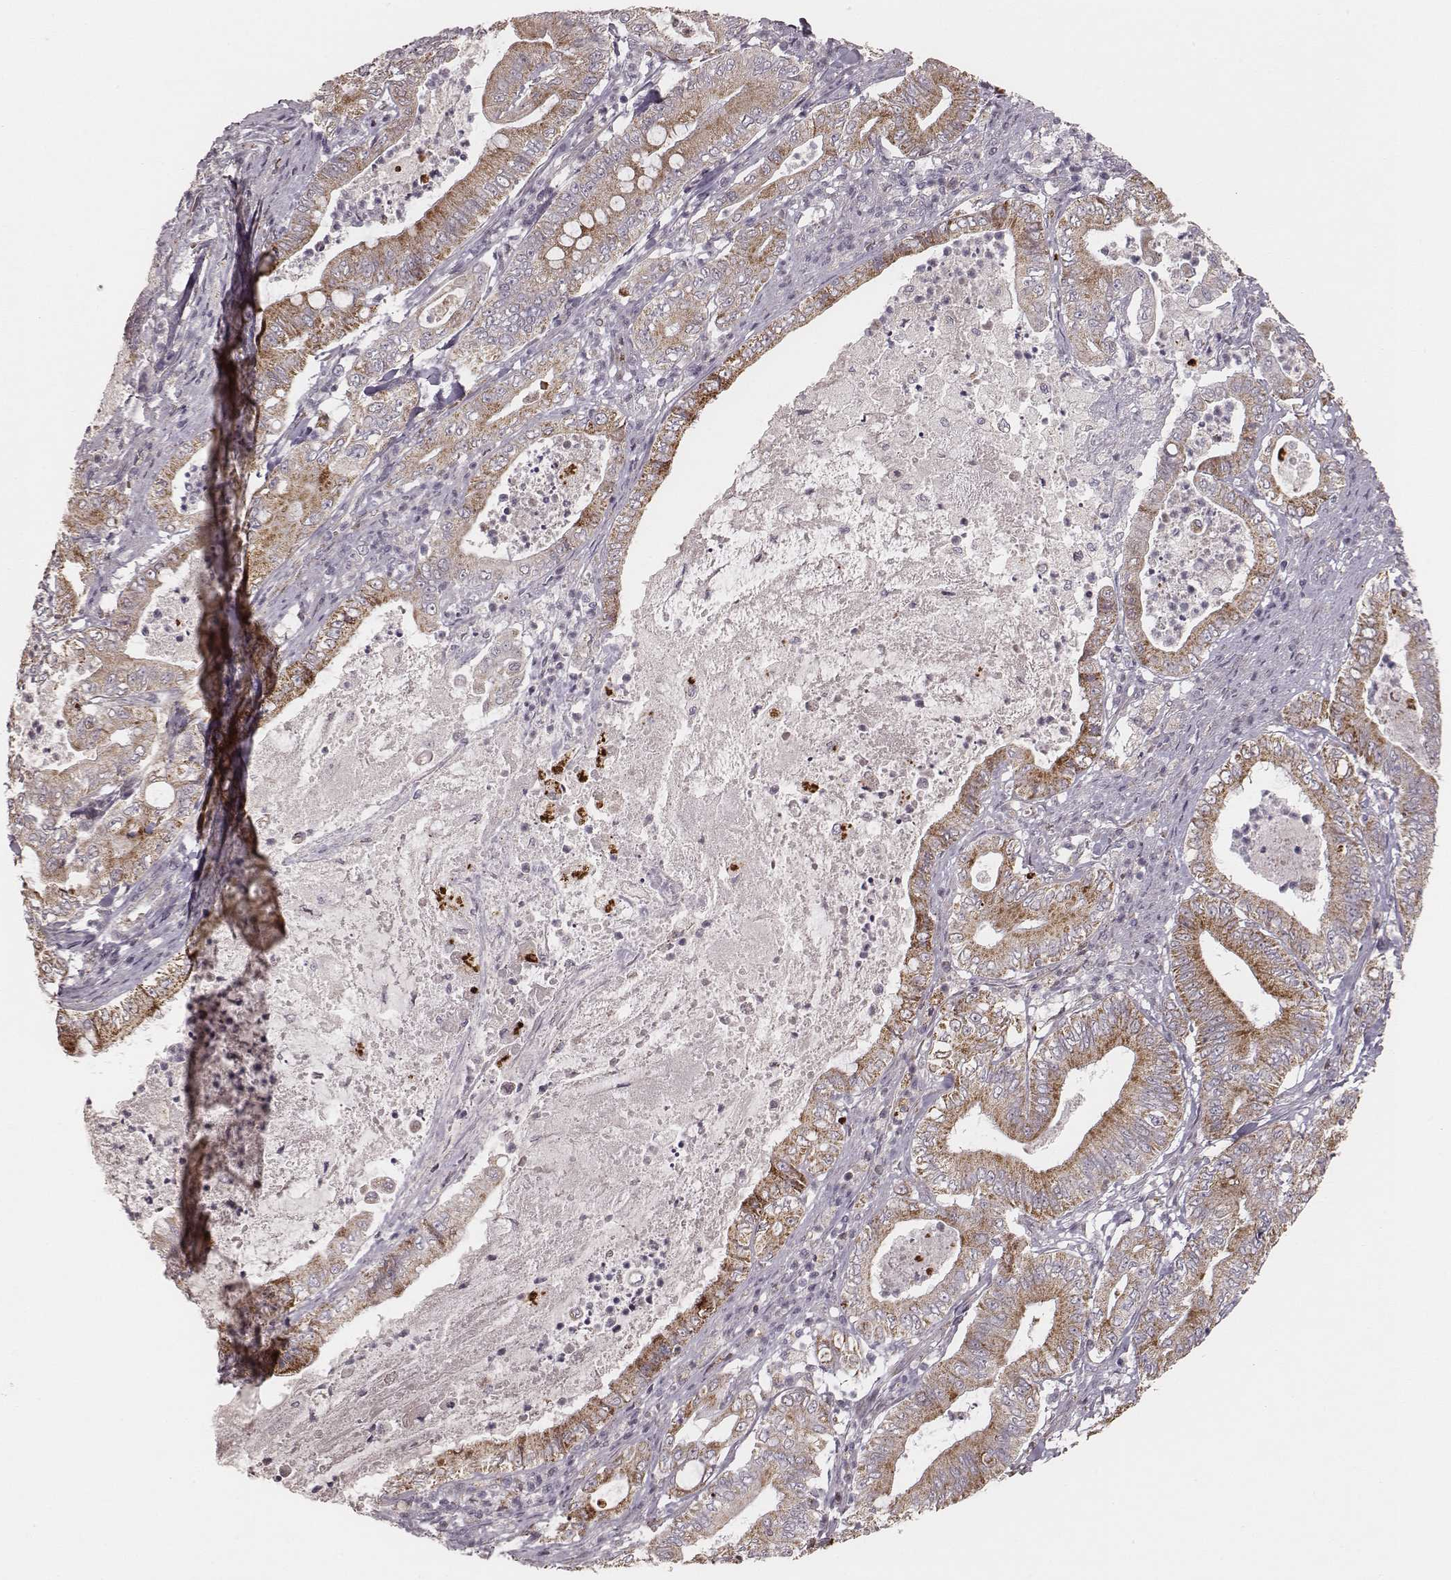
{"staining": {"intensity": "moderate", "quantity": ">75%", "location": "cytoplasmic/membranous"}, "tissue": "pancreatic cancer", "cell_type": "Tumor cells", "image_type": "cancer", "snomed": [{"axis": "morphology", "description": "Adenocarcinoma, NOS"}, {"axis": "topography", "description": "Pancreas"}], "caption": "There is medium levels of moderate cytoplasmic/membranous expression in tumor cells of adenocarcinoma (pancreatic), as demonstrated by immunohistochemical staining (brown color).", "gene": "TUFM", "patient": {"sex": "male", "age": 71}}